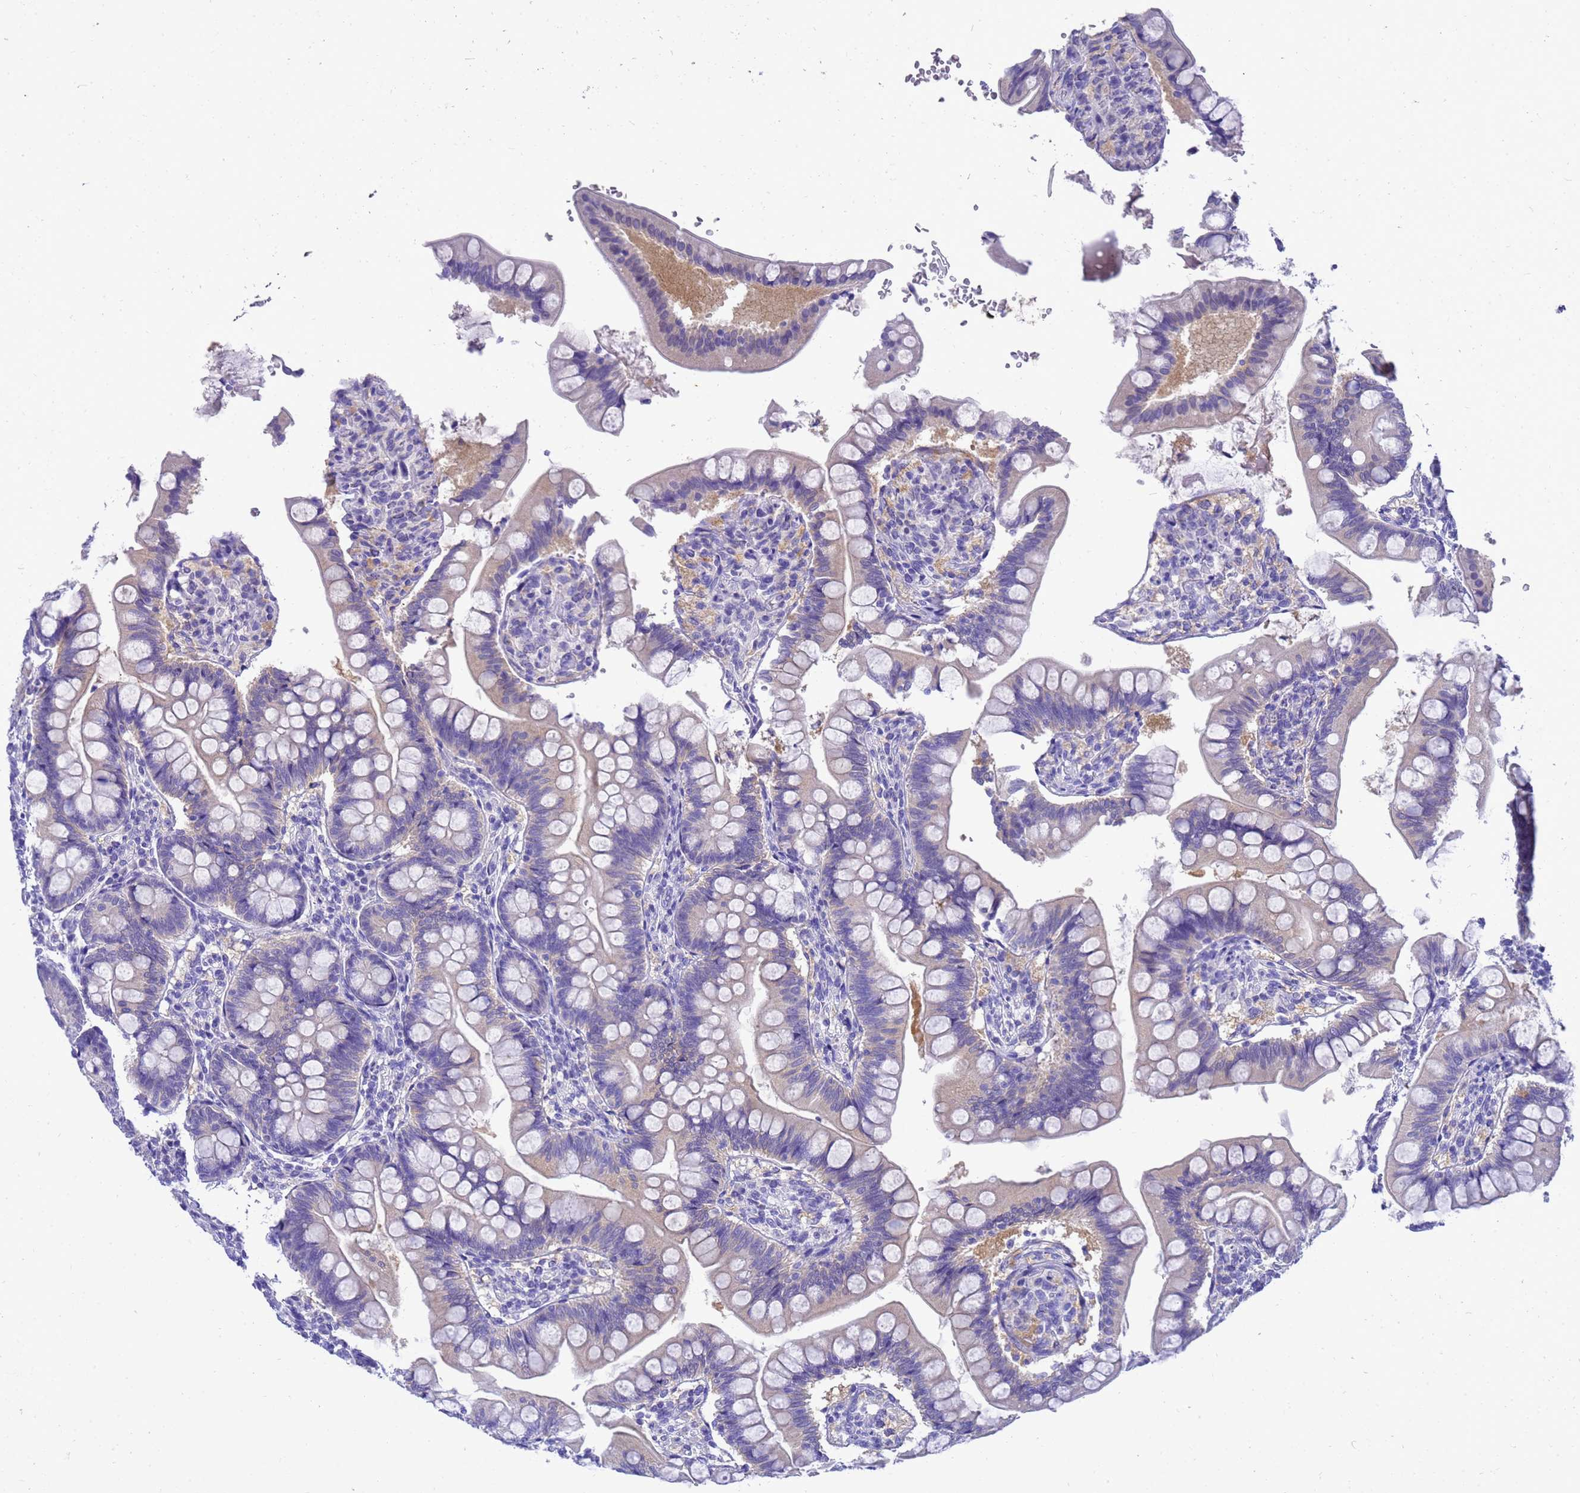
{"staining": {"intensity": "negative", "quantity": "none", "location": "none"}, "tissue": "small intestine", "cell_type": "Glandular cells", "image_type": "normal", "snomed": [{"axis": "morphology", "description": "Normal tissue, NOS"}, {"axis": "topography", "description": "Small intestine"}], "caption": "Glandular cells show no significant protein staining in unremarkable small intestine. Nuclei are stained in blue.", "gene": "MS4A13", "patient": {"sex": "male", "age": 7}}